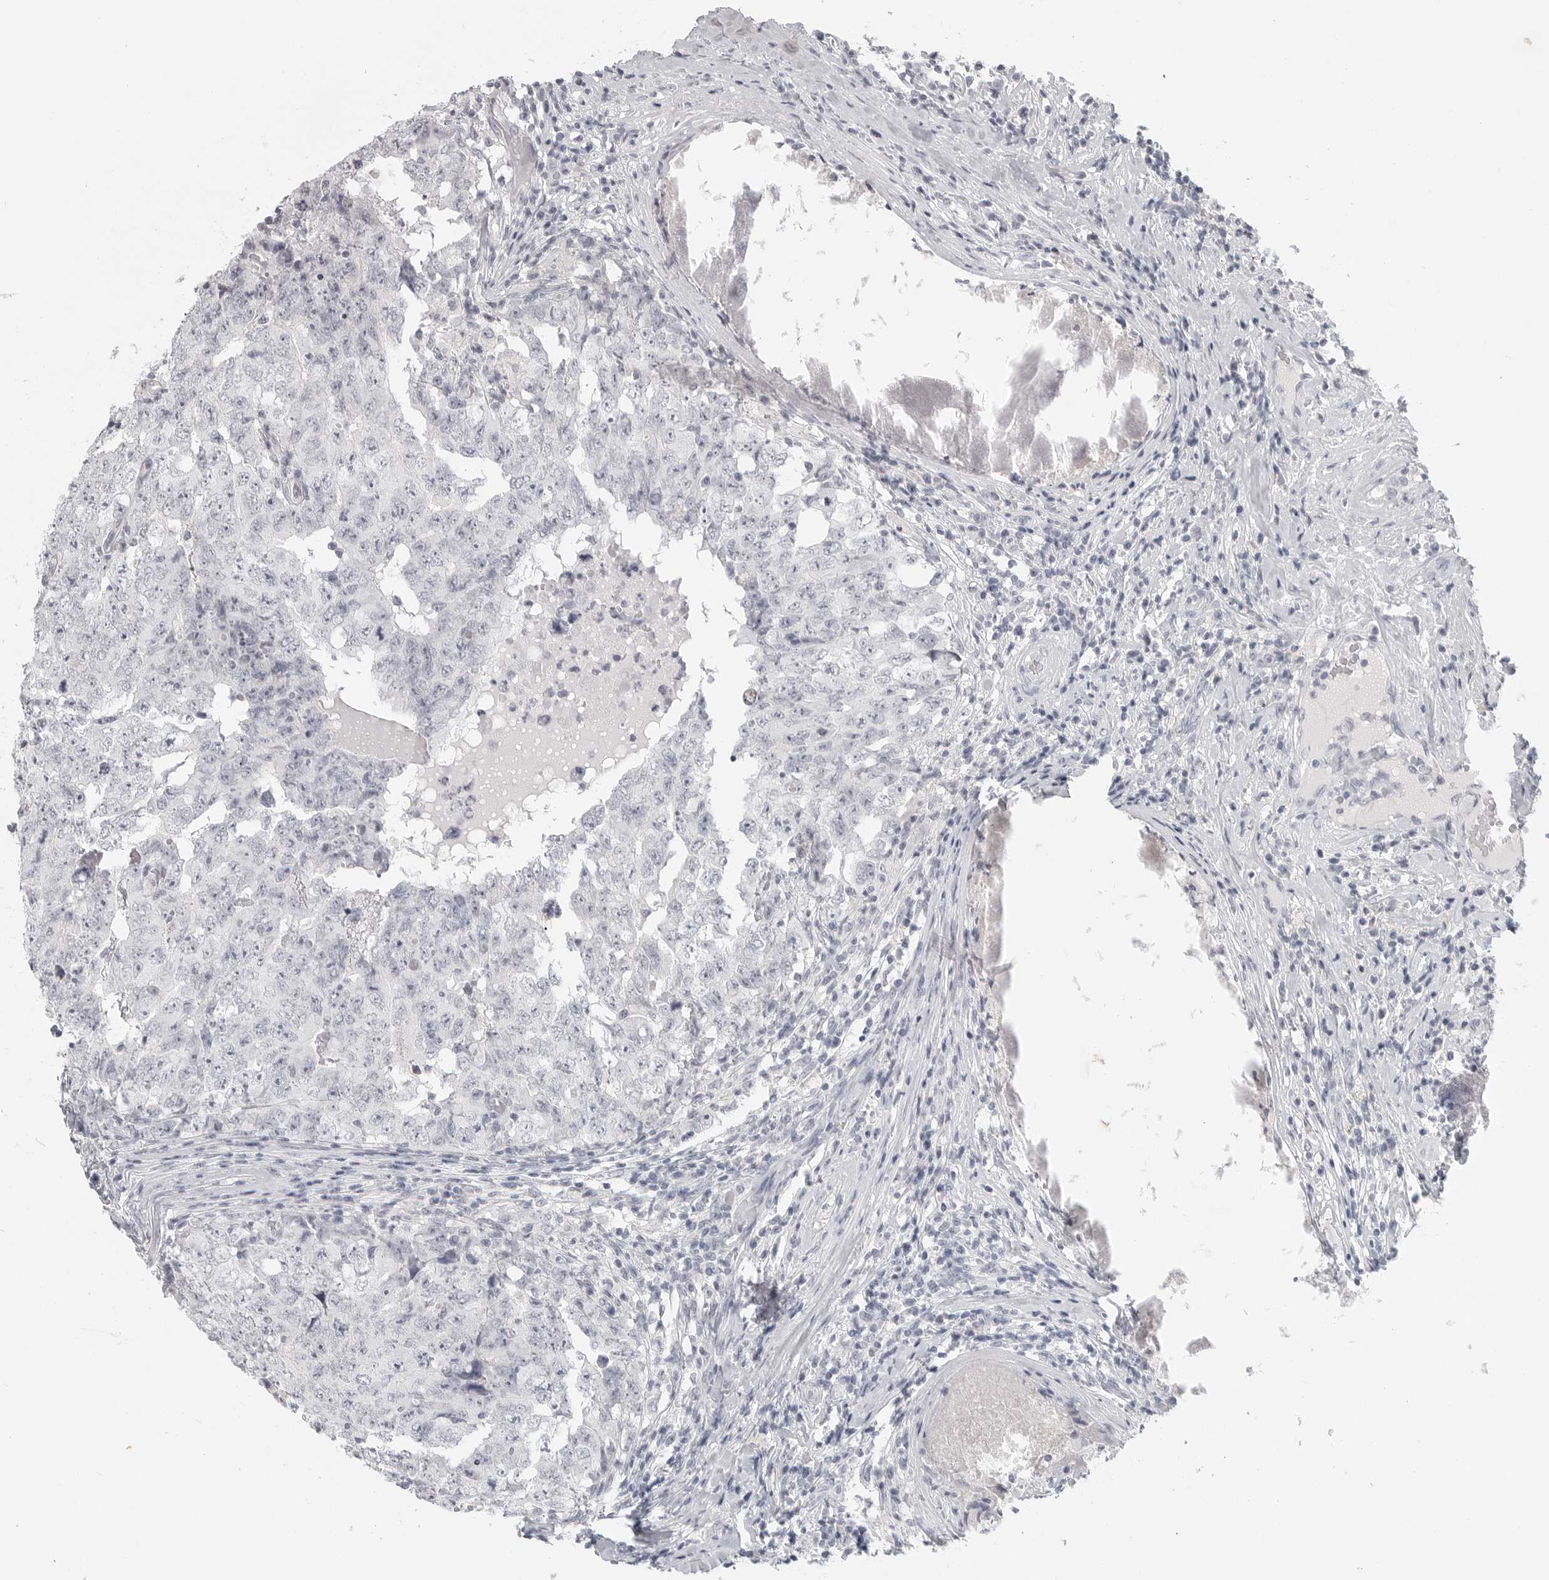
{"staining": {"intensity": "negative", "quantity": "none", "location": "none"}, "tissue": "testis cancer", "cell_type": "Tumor cells", "image_type": "cancer", "snomed": [{"axis": "morphology", "description": "Carcinoma, Embryonal, NOS"}, {"axis": "topography", "description": "Testis"}], "caption": "Immunohistochemistry micrograph of neoplastic tissue: embryonal carcinoma (testis) stained with DAB (3,3'-diaminobenzidine) demonstrates no significant protein staining in tumor cells.", "gene": "HMGCS2", "patient": {"sex": "male", "age": 26}}